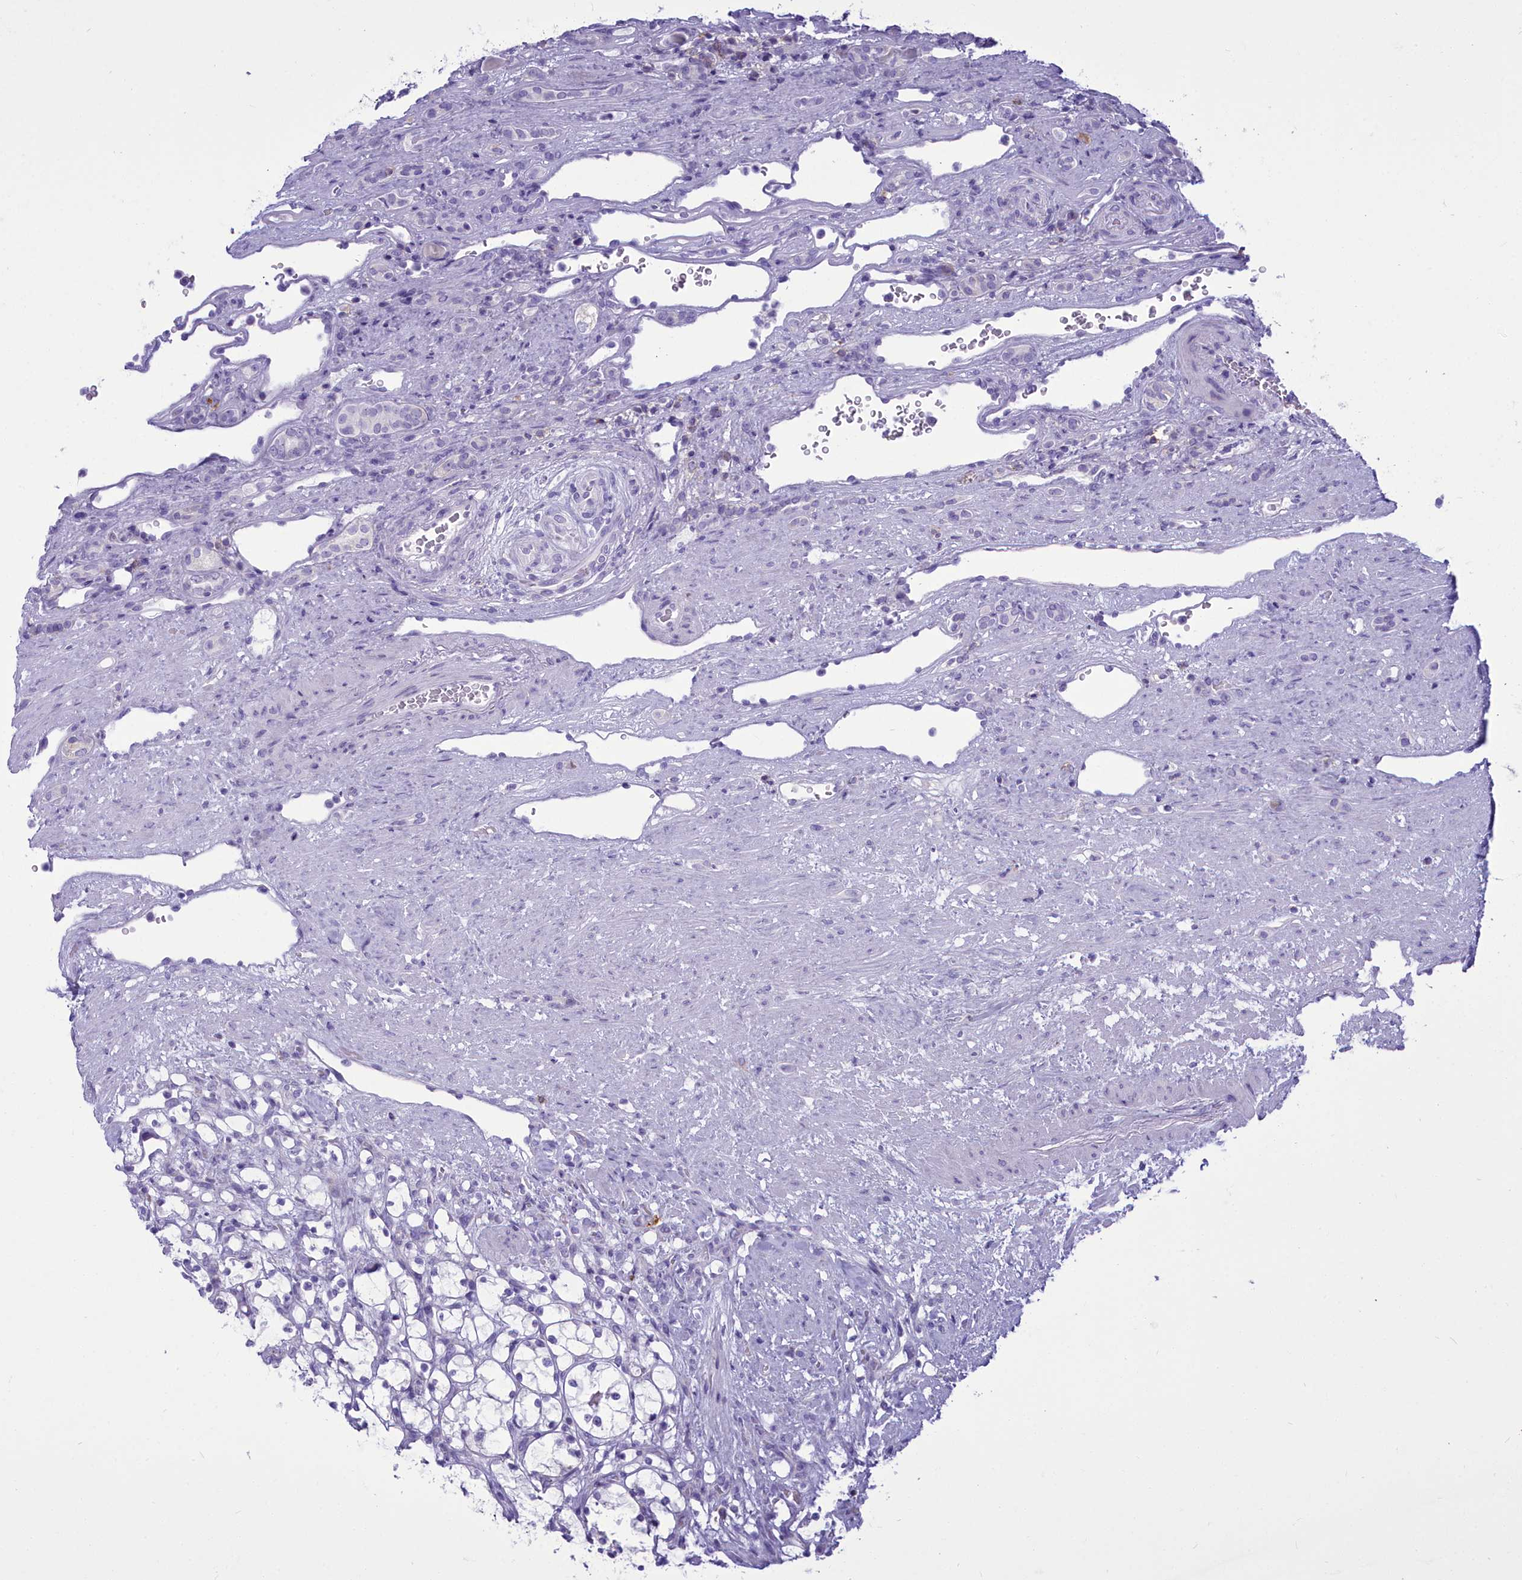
{"staining": {"intensity": "negative", "quantity": "none", "location": "none"}, "tissue": "renal cancer", "cell_type": "Tumor cells", "image_type": "cancer", "snomed": [{"axis": "morphology", "description": "Adenocarcinoma, NOS"}, {"axis": "topography", "description": "Kidney"}], "caption": "The immunohistochemistry image has no significant staining in tumor cells of renal cancer (adenocarcinoma) tissue.", "gene": "CD5", "patient": {"sex": "female", "age": 69}}